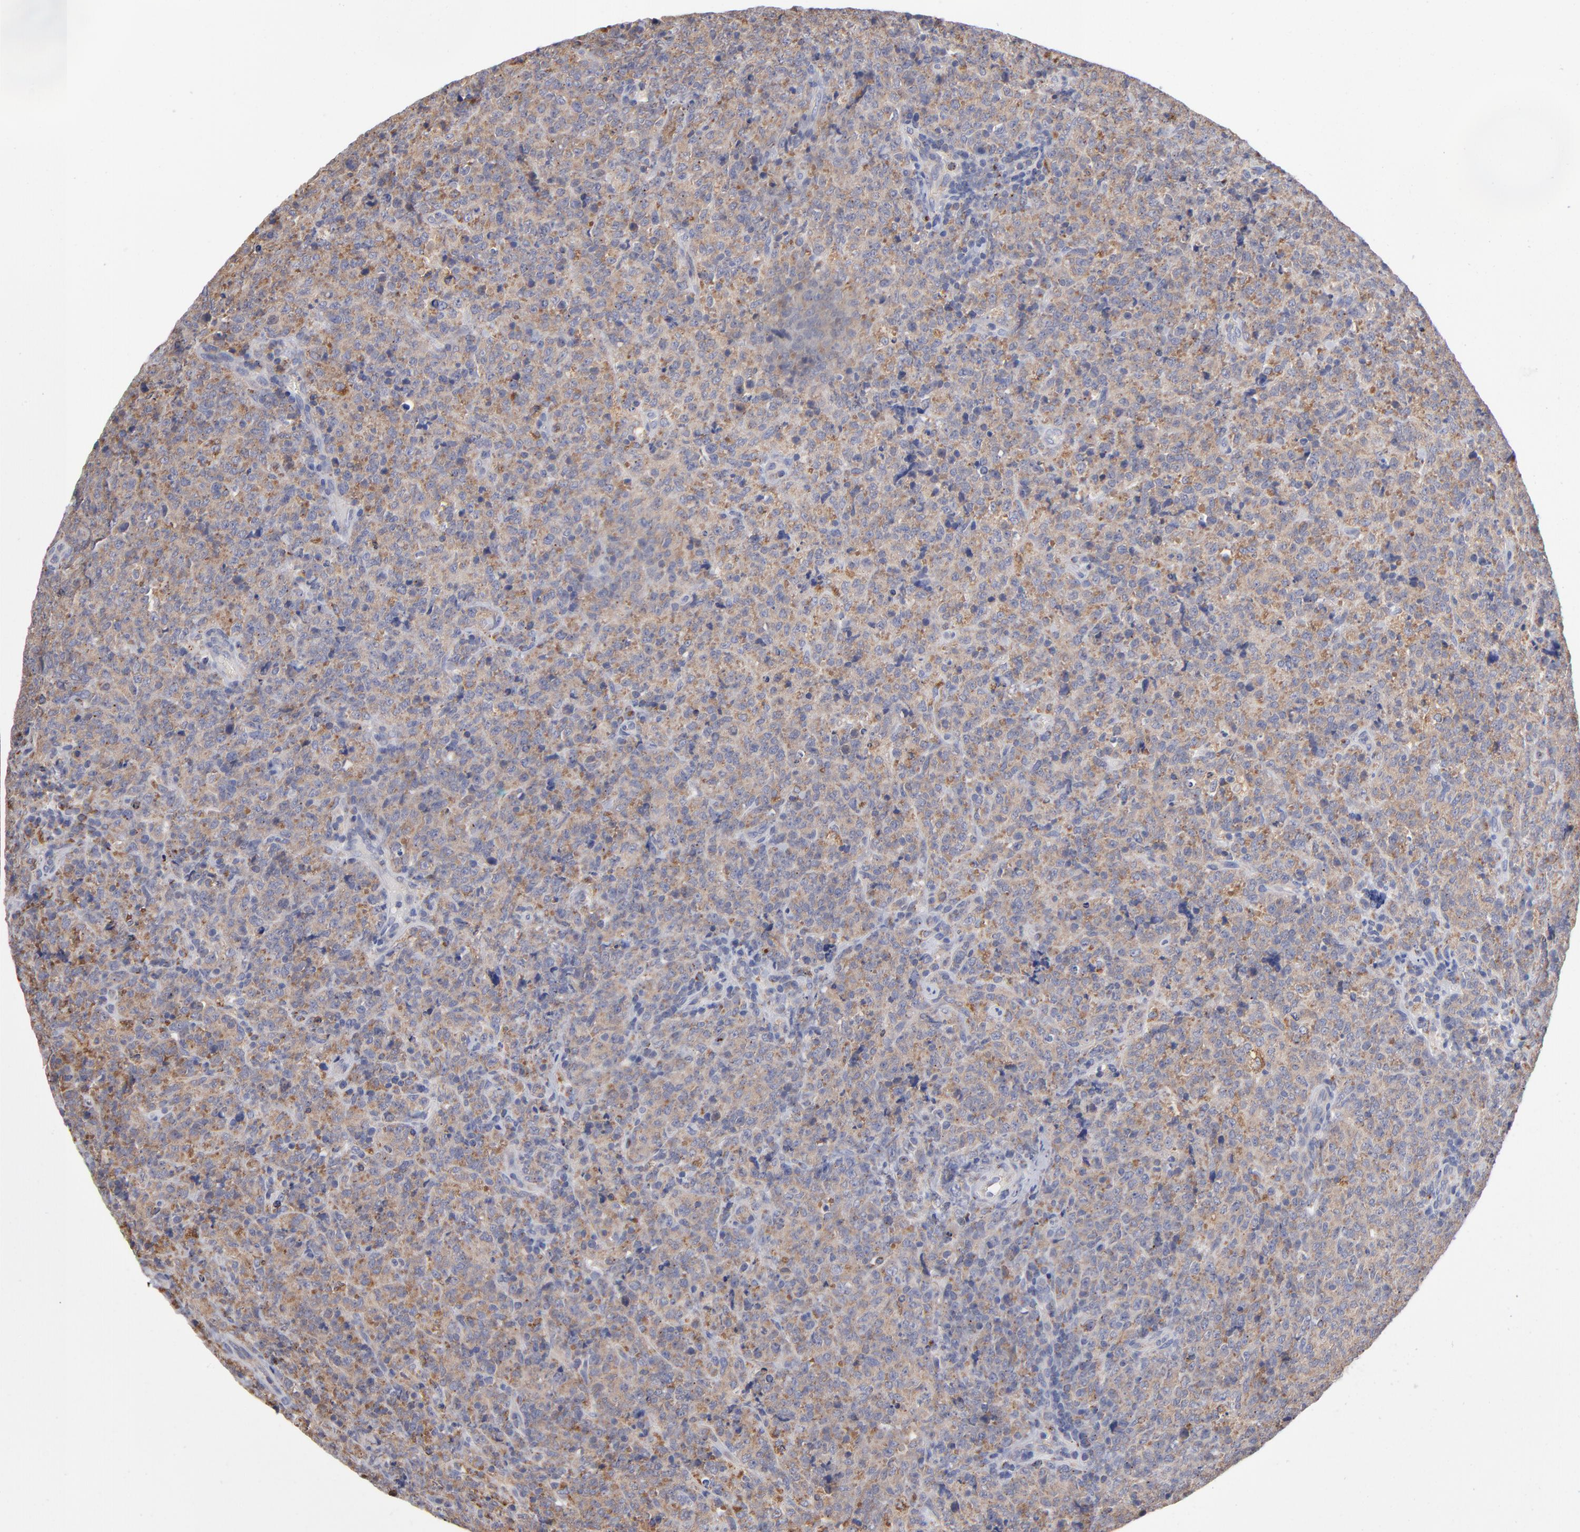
{"staining": {"intensity": "weak", "quantity": ">75%", "location": "cytoplasmic/membranous"}, "tissue": "lymphoma", "cell_type": "Tumor cells", "image_type": "cancer", "snomed": [{"axis": "morphology", "description": "Malignant lymphoma, non-Hodgkin's type, High grade"}, {"axis": "topography", "description": "Tonsil"}], "caption": "Weak cytoplasmic/membranous staining is seen in about >75% of tumor cells in lymphoma.", "gene": "RRAGB", "patient": {"sex": "female", "age": 36}}